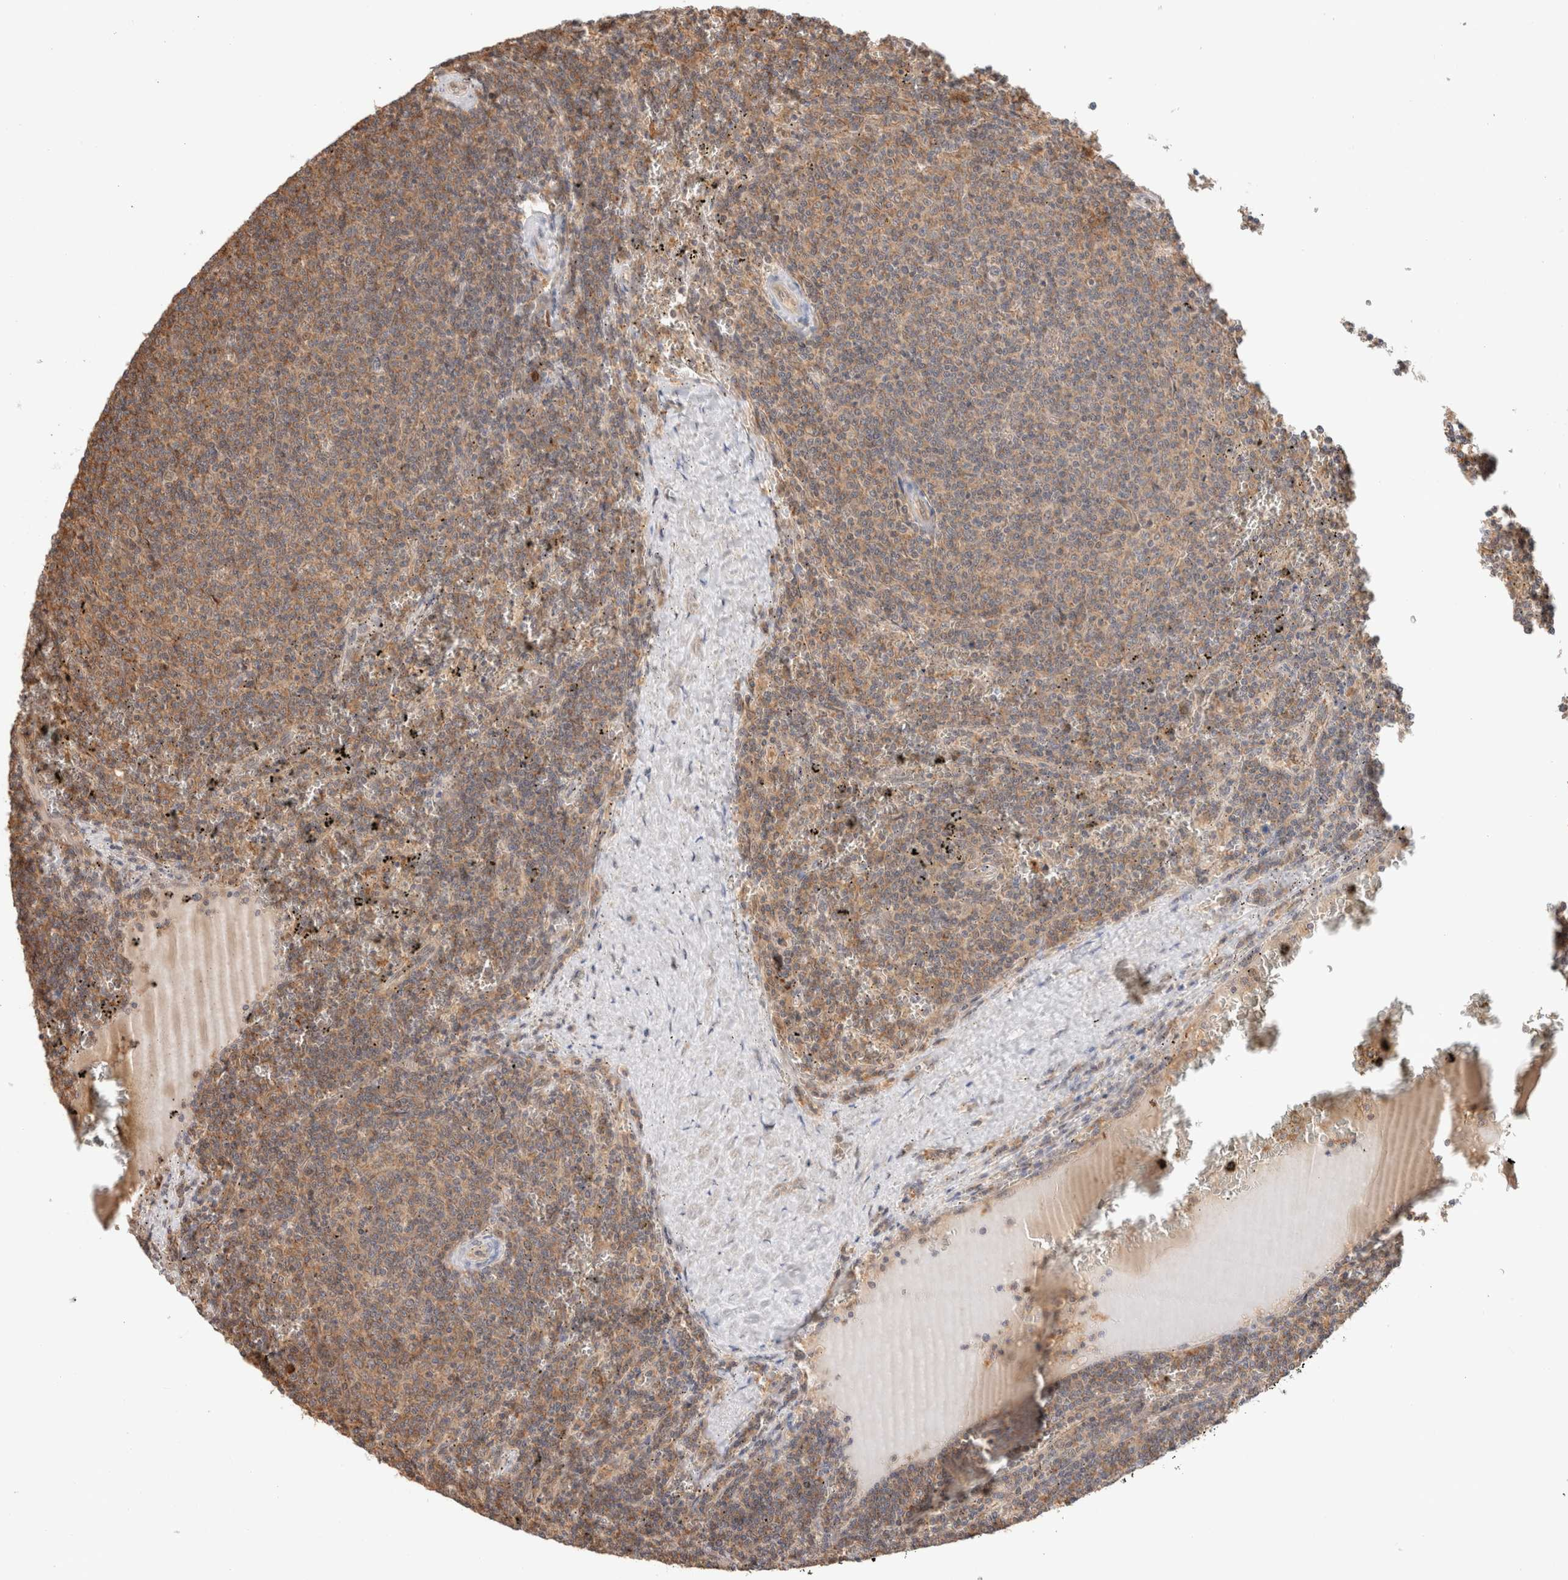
{"staining": {"intensity": "moderate", "quantity": ">75%", "location": "cytoplasmic/membranous"}, "tissue": "lymphoma", "cell_type": "Tumor cells", "image_type": "cancer", "snomed": [{"axis": "morphology", "description": "Malignant lymphoma, non-Hodgkin's type, Low grade"}, {"axis": "topography", "description": "Spleen"}], "caption": "Immunohistochemical staining of lymphoma displays moderate cytoplasmic/membranous protein expression in approximately >75% of tumor cells.", "gene": "CA13", "patient": {"sex": "female", "age": 50}}